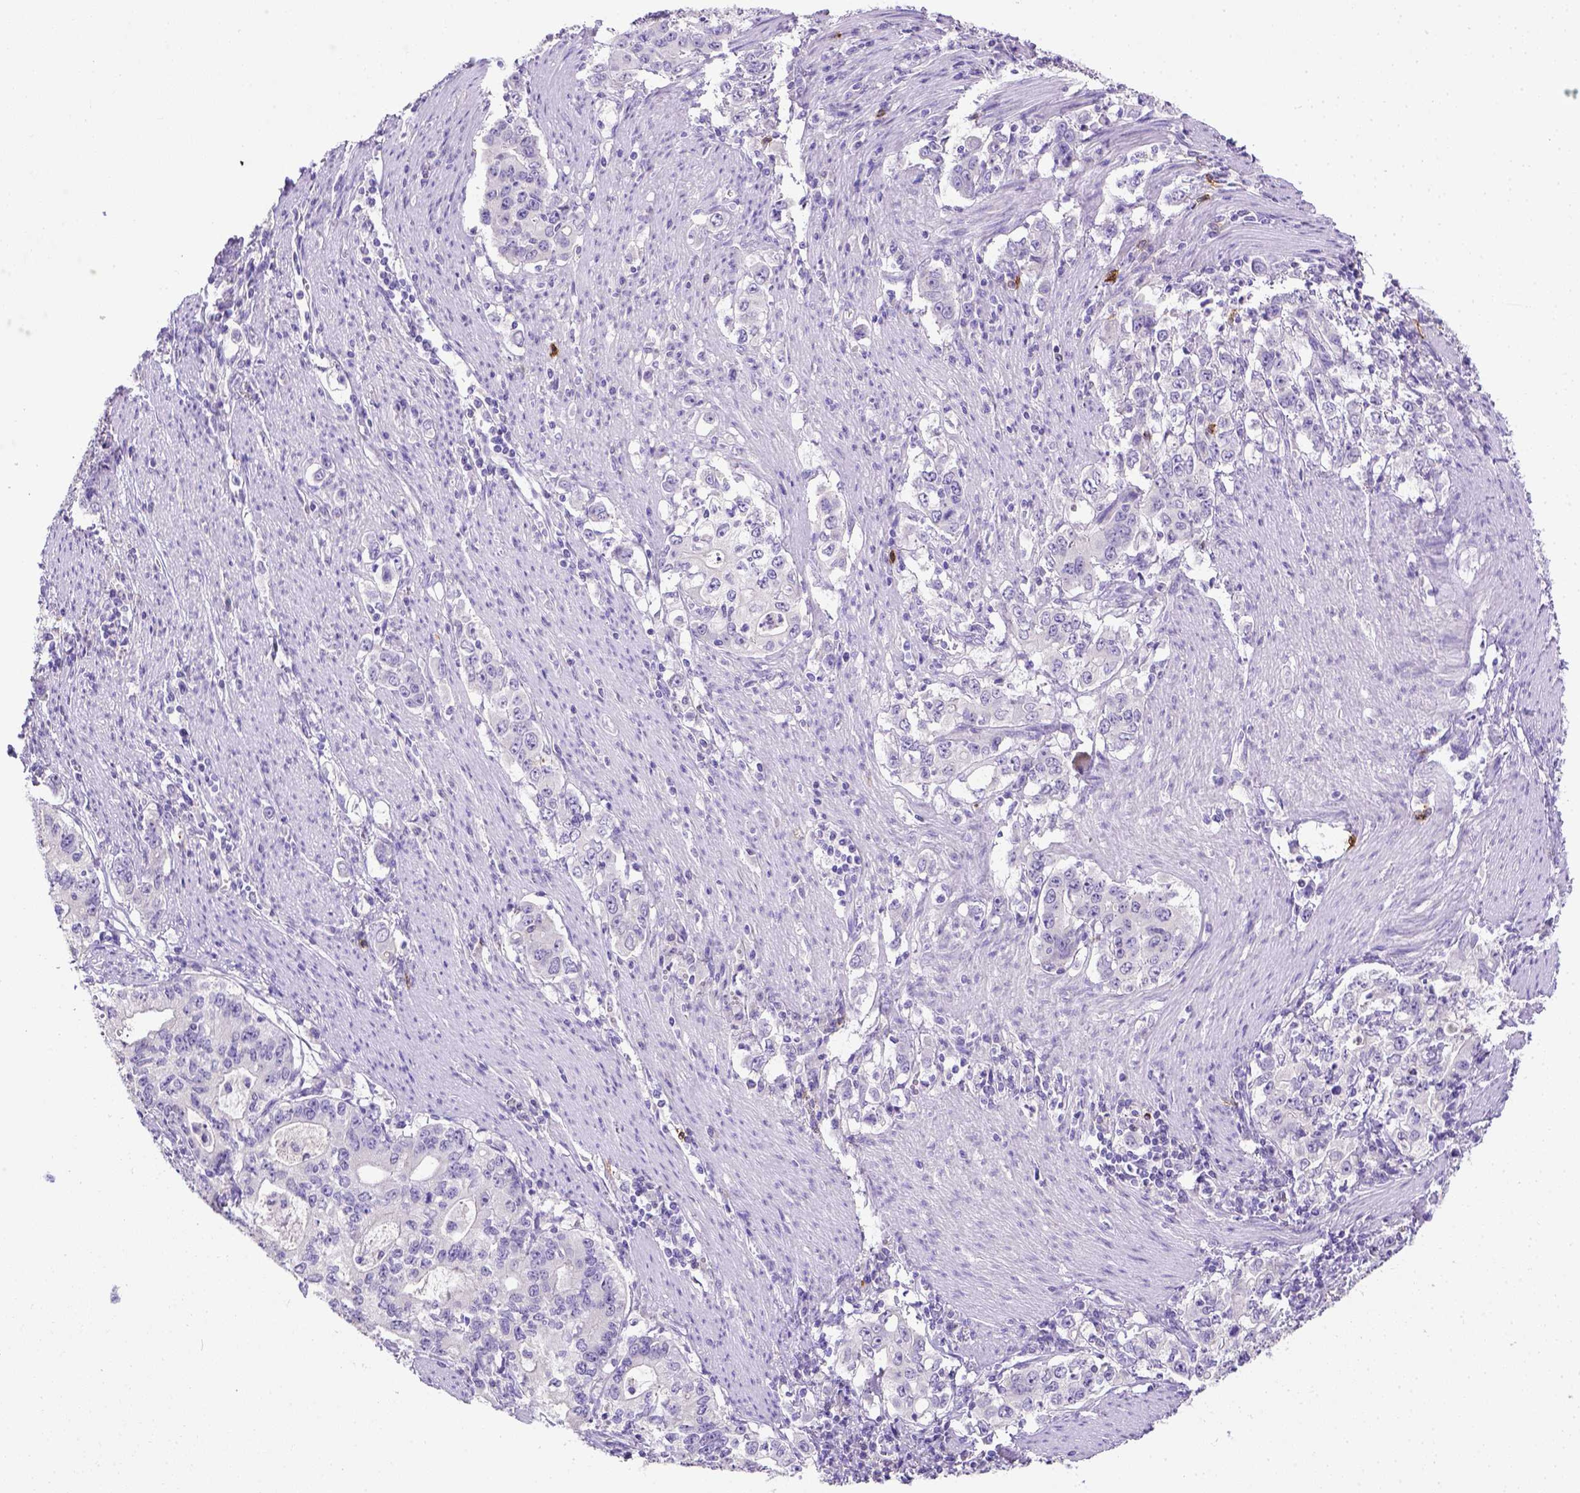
{"staining": {"intensity": "negative", "quantity": "none", "location": "none"}, "tissue": "stomach cancer", "cell_type": "Tumor cells", "image_type": "cancer", "snomed": [{"axis": "morphology", "description": "Adenocarcinoma, NOS"}, {"axis": "topography", "description": "Stomach, lower"}], "caption": "High magnification brightfield microscopy of stomach cancer stained with DAB (3,3'-diaminobenzidine) (brown) and counterstained with hematoxylin (blue): tumor cells show no significant expression. Nuclei are stained in blue.", "gene": "B3GAT1", "patient": {"sex": "female", "age": 72}}